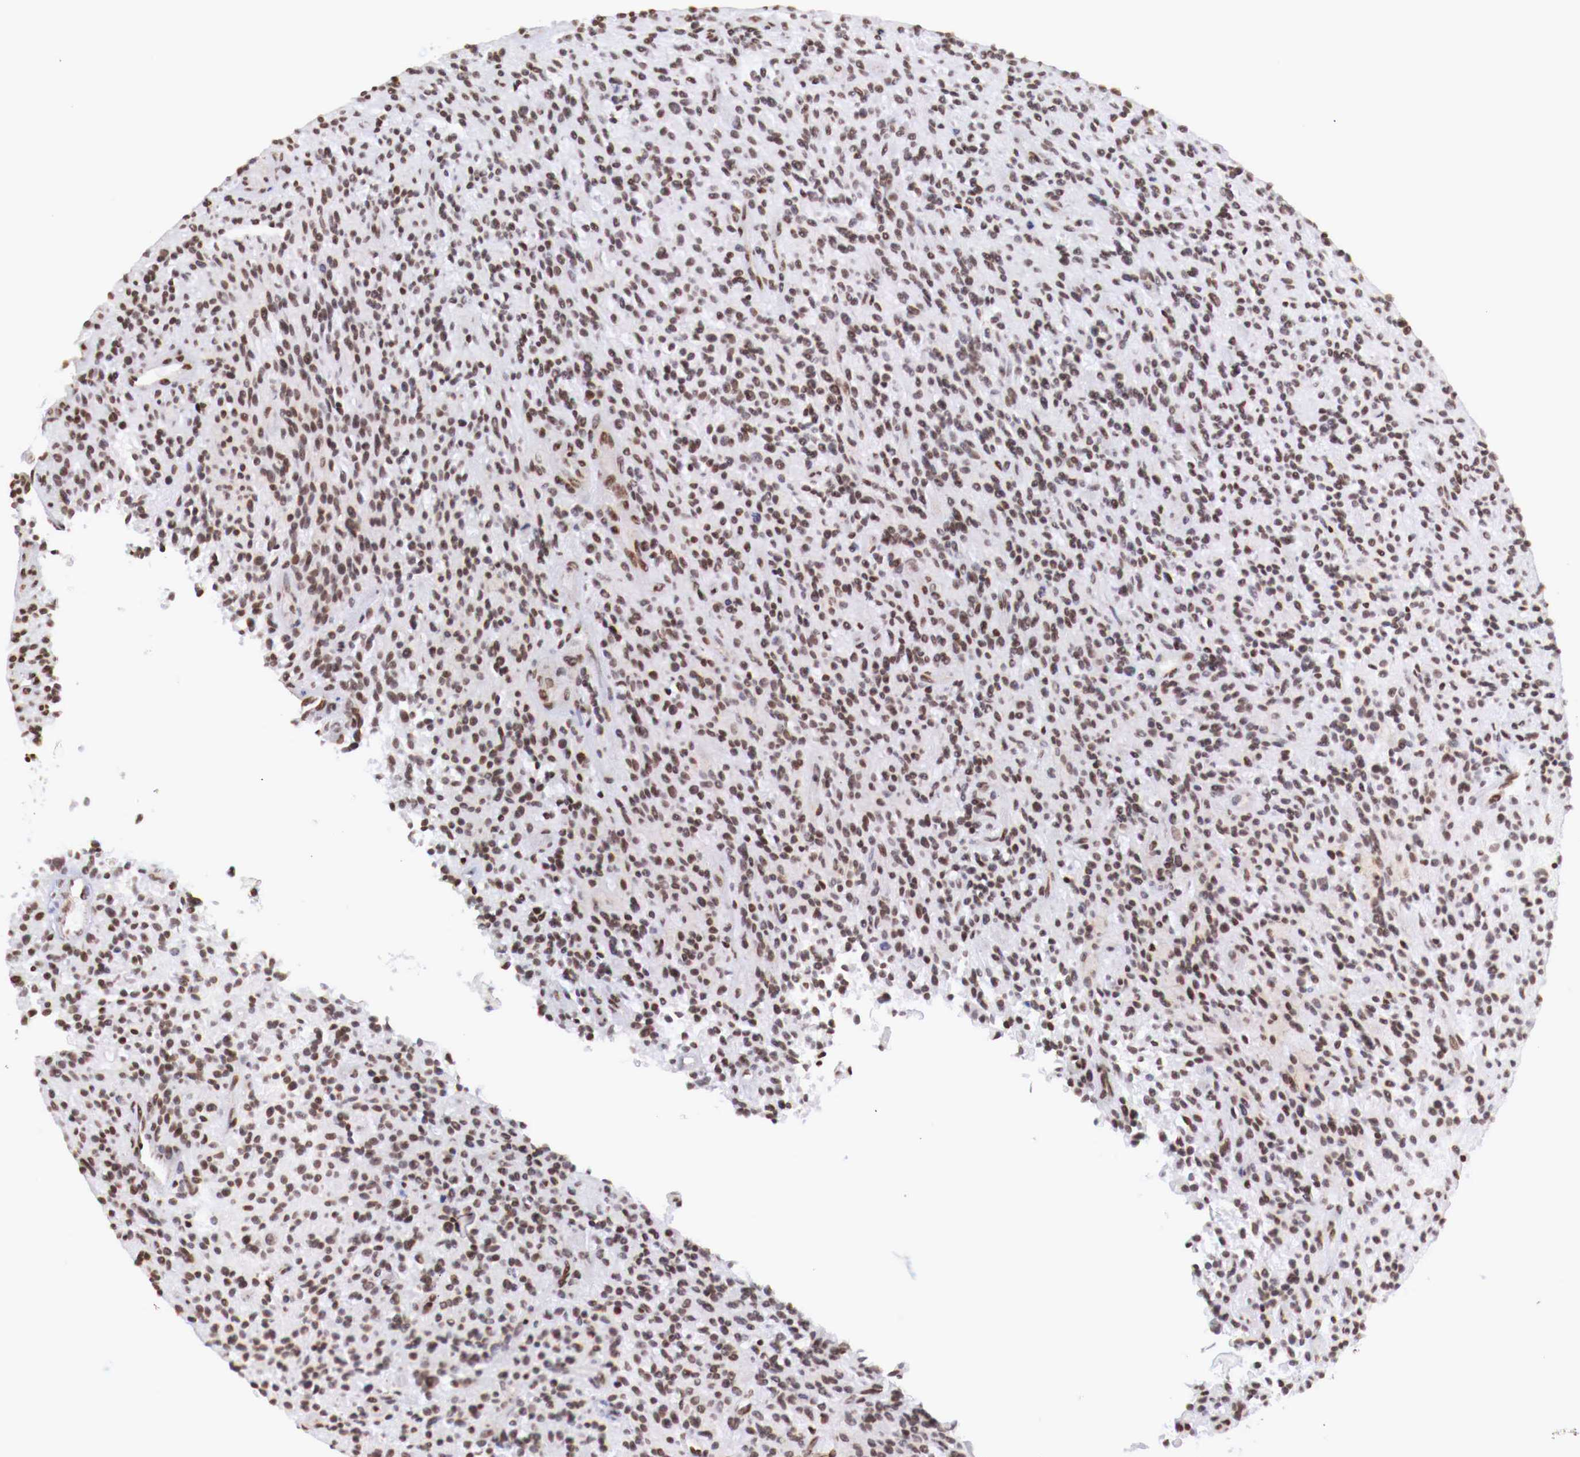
{"staining": {"intensity": "weak", "quantity": ">75%", "location": "nuclear"}, "tissue": "glioma", "cell_type": "Tumor cells", "image_type": "cancer", "snomed": [{"axis": "morphology", "description": "Glioma, malignant, High grade"}, {"axis": "topography", "description": "Brain"}], "caption": "The micrograph demonstrates immunohistochemical staining of glioma. There is weak nuclear expression is present in approximately >75% of tumor cells.", "gene": "MAX", "patient": {"sex": "female", "age": 13}}